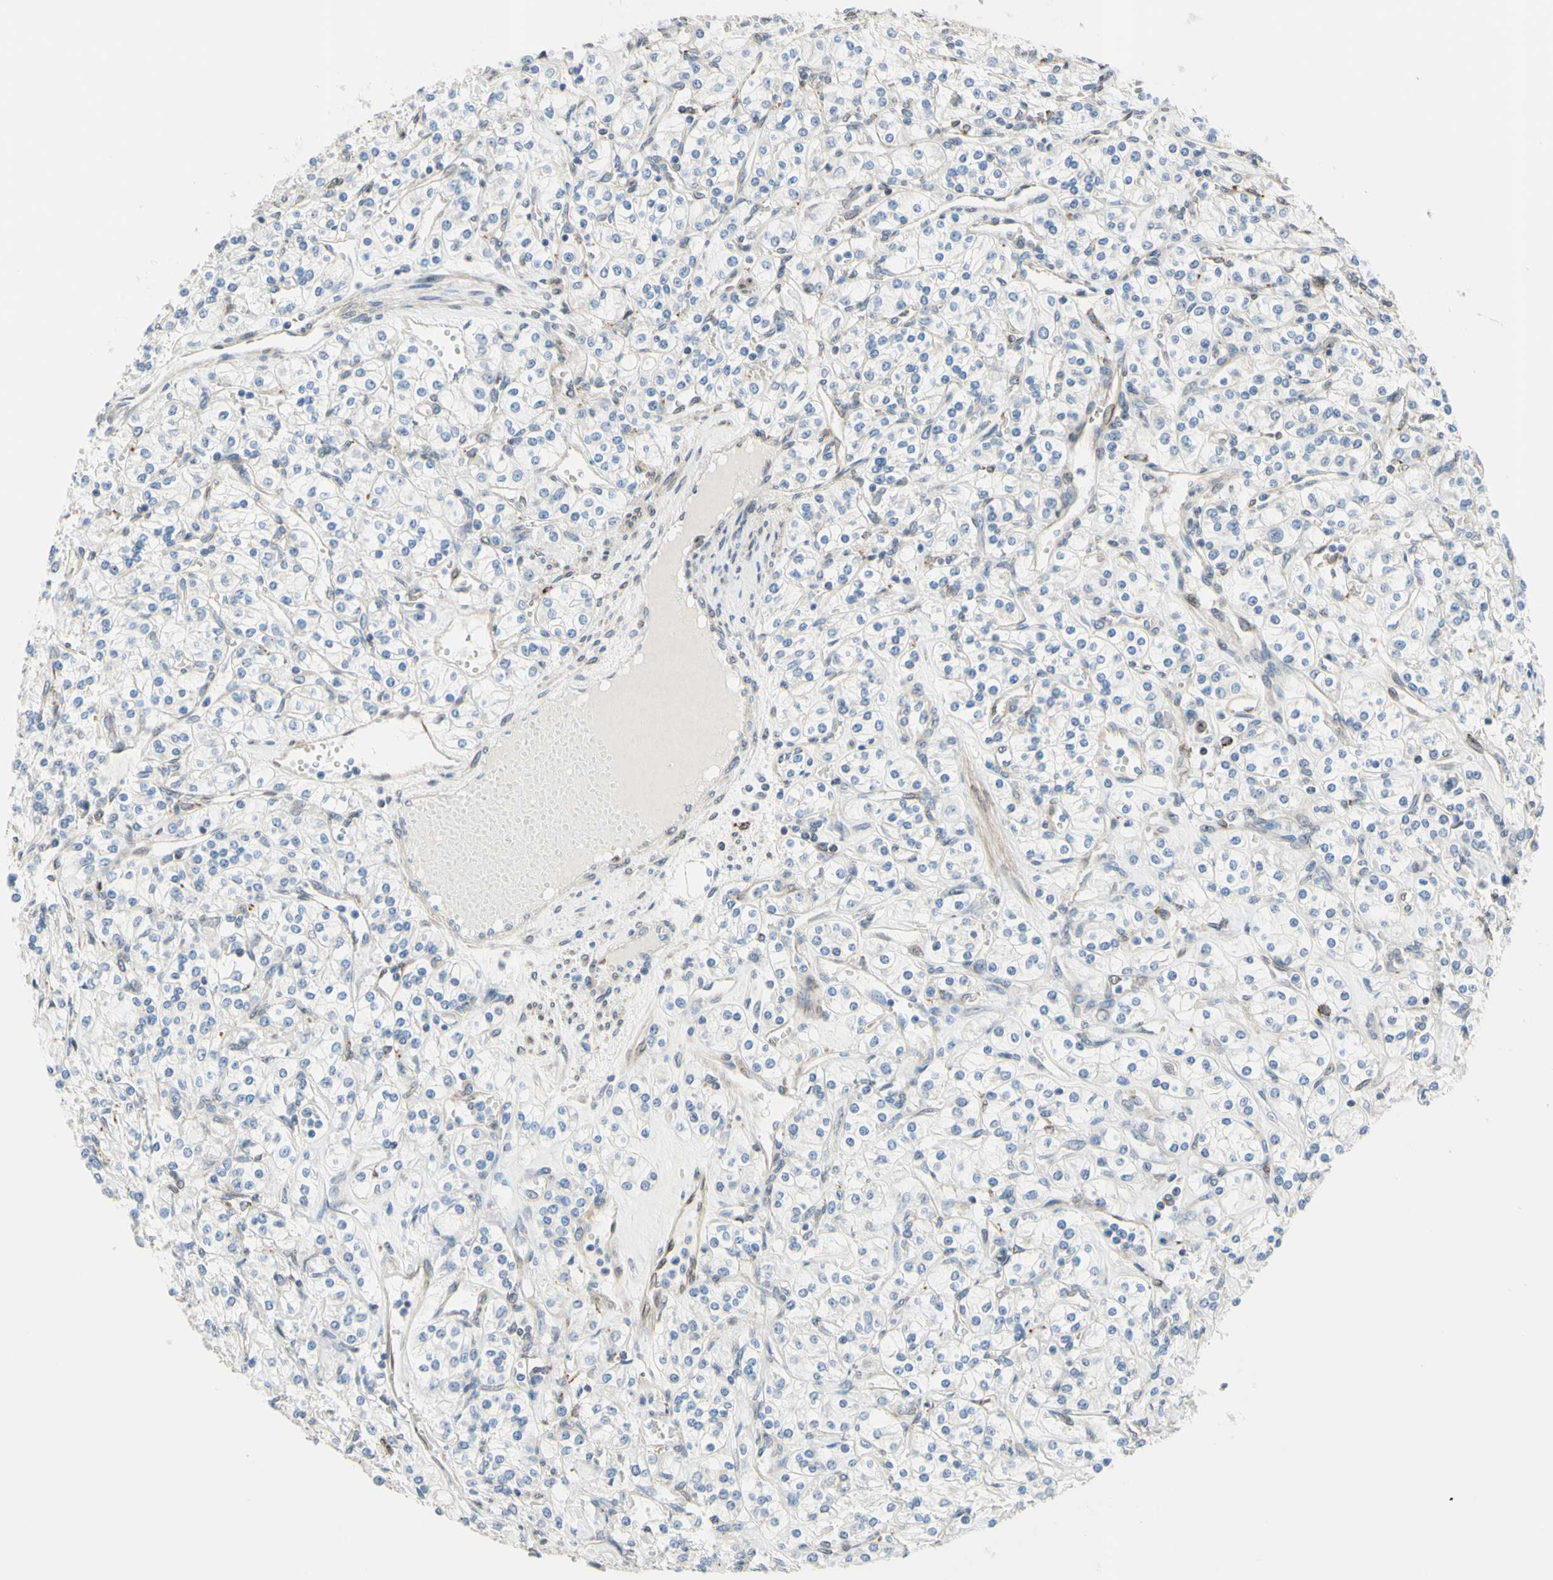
{"staining": {"intensity": "negative", "quantity": "none", "location": "none"}, "tissue": "renal cancer", "cell_type": "Tumor cells", "image_type": "cancer", "snomed": [{"axis": "morphology", "description": "Adenocarcinoma, NOS"}, {"axis": "topography", "description": "Kidney"}], "caption": "Photomicrograph shows no protein staining in tumor cells of renal adenocarcinoma tissue.", "gene": "TRAF2", "patient": {"sex": "male", "age": 77}}